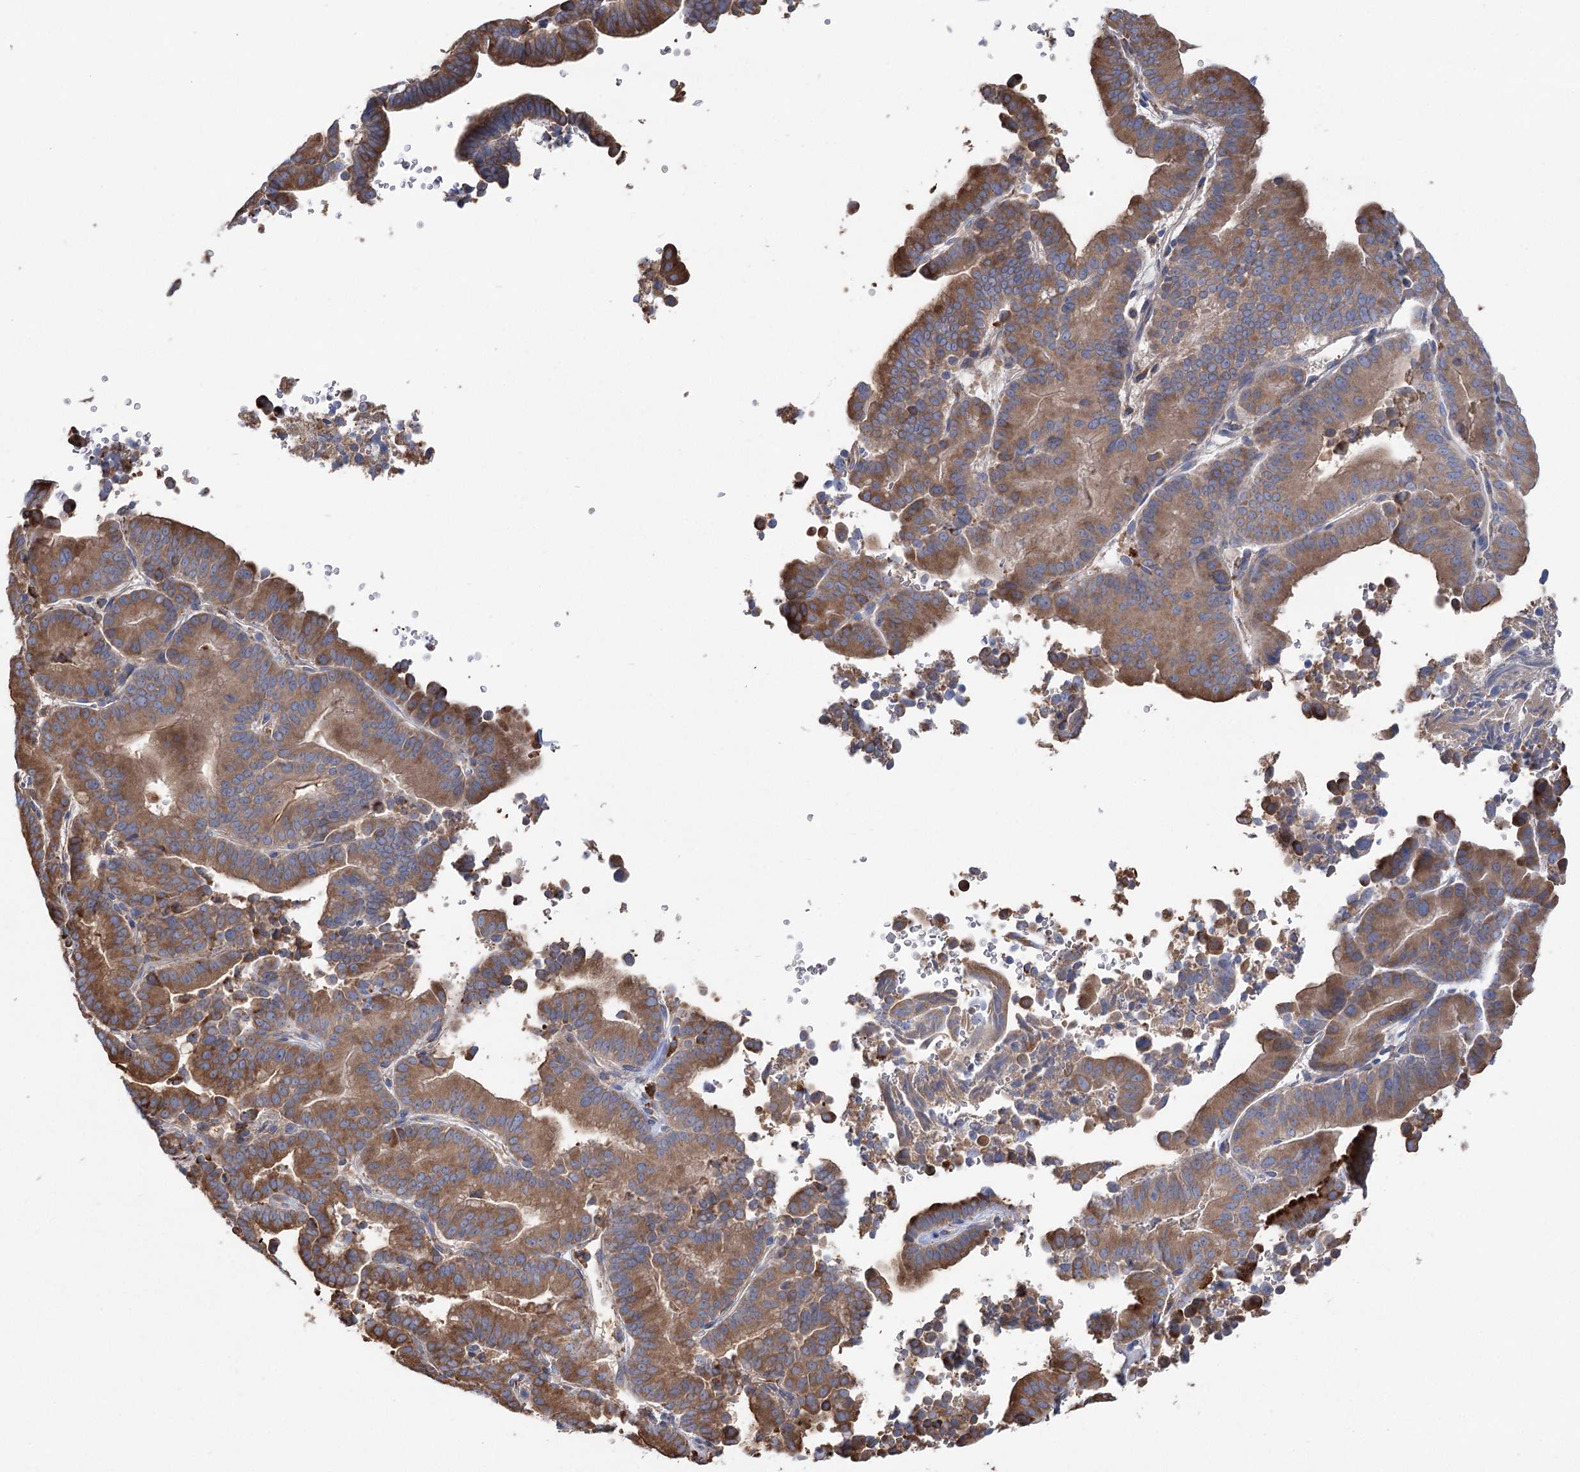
{"staining": {"intensity": "moderate", "quantity": ">75%", "location": "cytoplasmic/membranous"}, "tissue": "liver cancer", "cell_type": "Tumor cells", "image_type": "cancer", "snomed": [{"axis": "morphology", "description": "Cholangiocarcinoma"}, {"axis": "topography", "description": "Liver"}], "caption": "Immunohistochemical staining of liver cancer shows medium levels of moderate cytoplasmic/membranous protein staining in approximately >75% of tumor cells.", "gene": "METTL24", "patient": {"sex": "female", "age": 75}}